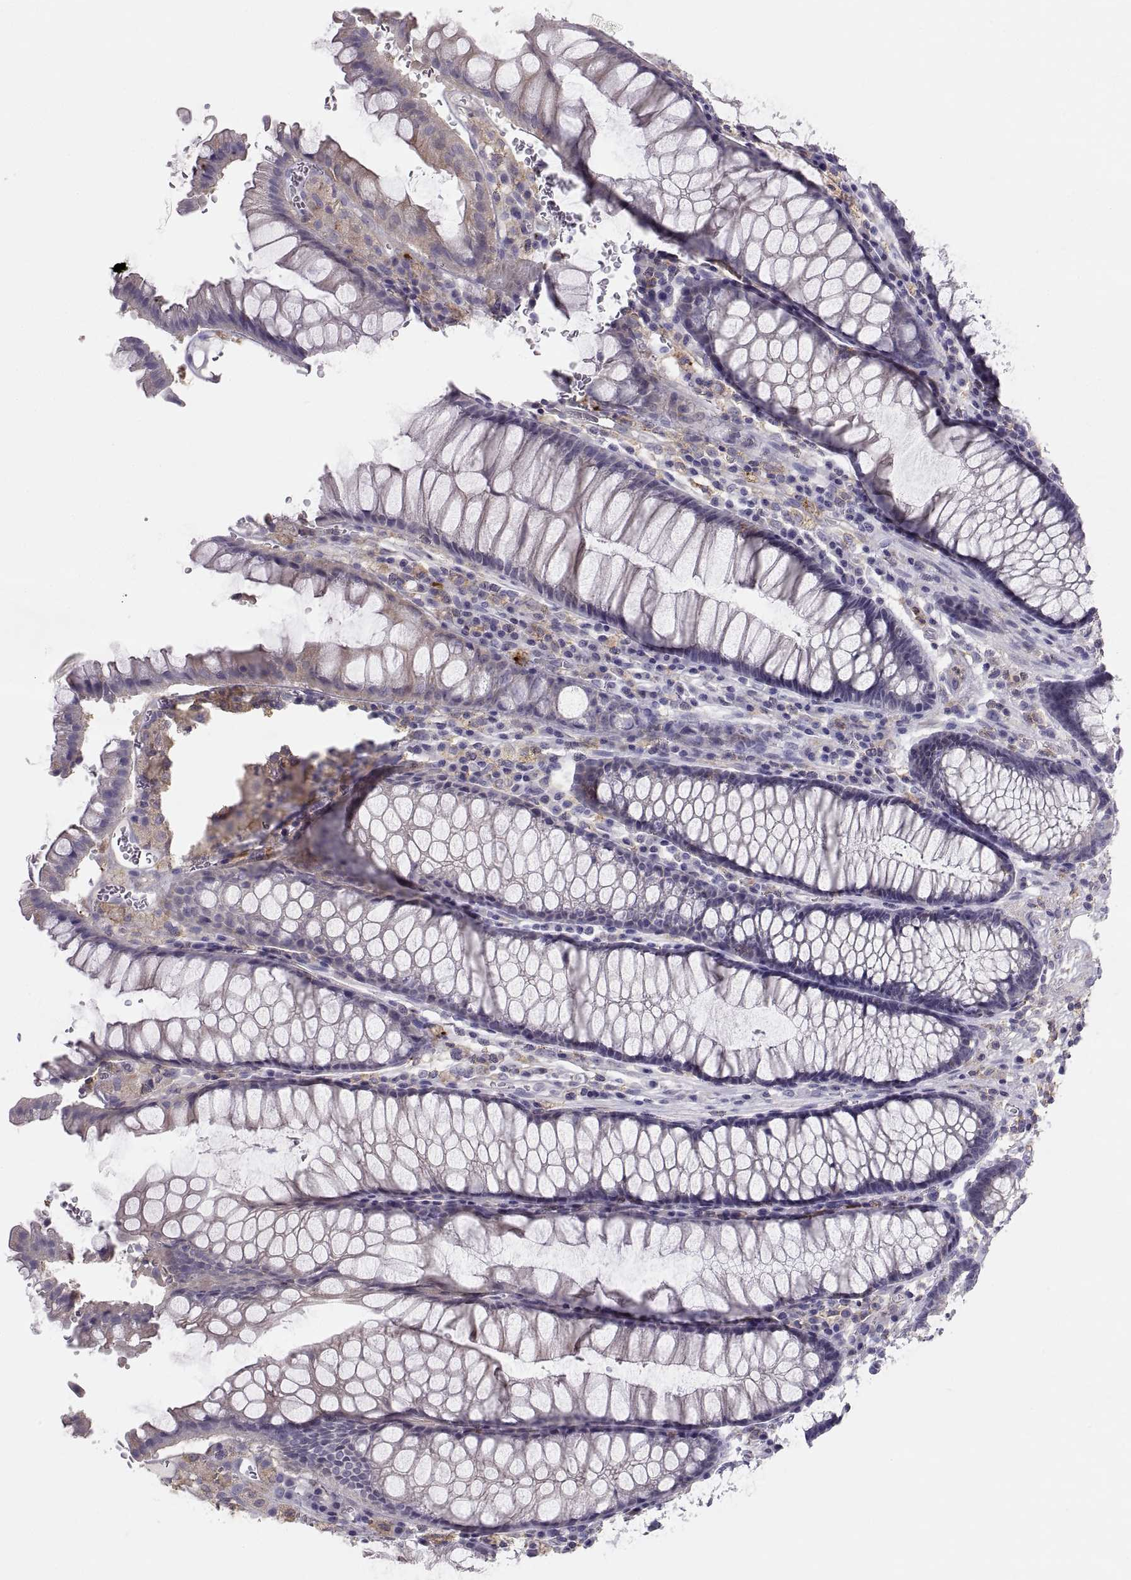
{"staining": {"intensity": "negative", "quantity": "none", "location": "none"}, "tissue": "rectum", "cell_type": "Glandular cells", "image_type": "normal", "snomed": [{"axis": "morphology", "description": "Normal tissue, NOS"}, {"axis": "topography", "description": "Rectum"}], "caption": "An immunohistochemistry photomicrograph of benign rectum is shown. There is no staining in glandular cells of rectum.", "gene": "RALB", "patient": {"sex": "female", "age": 68}}